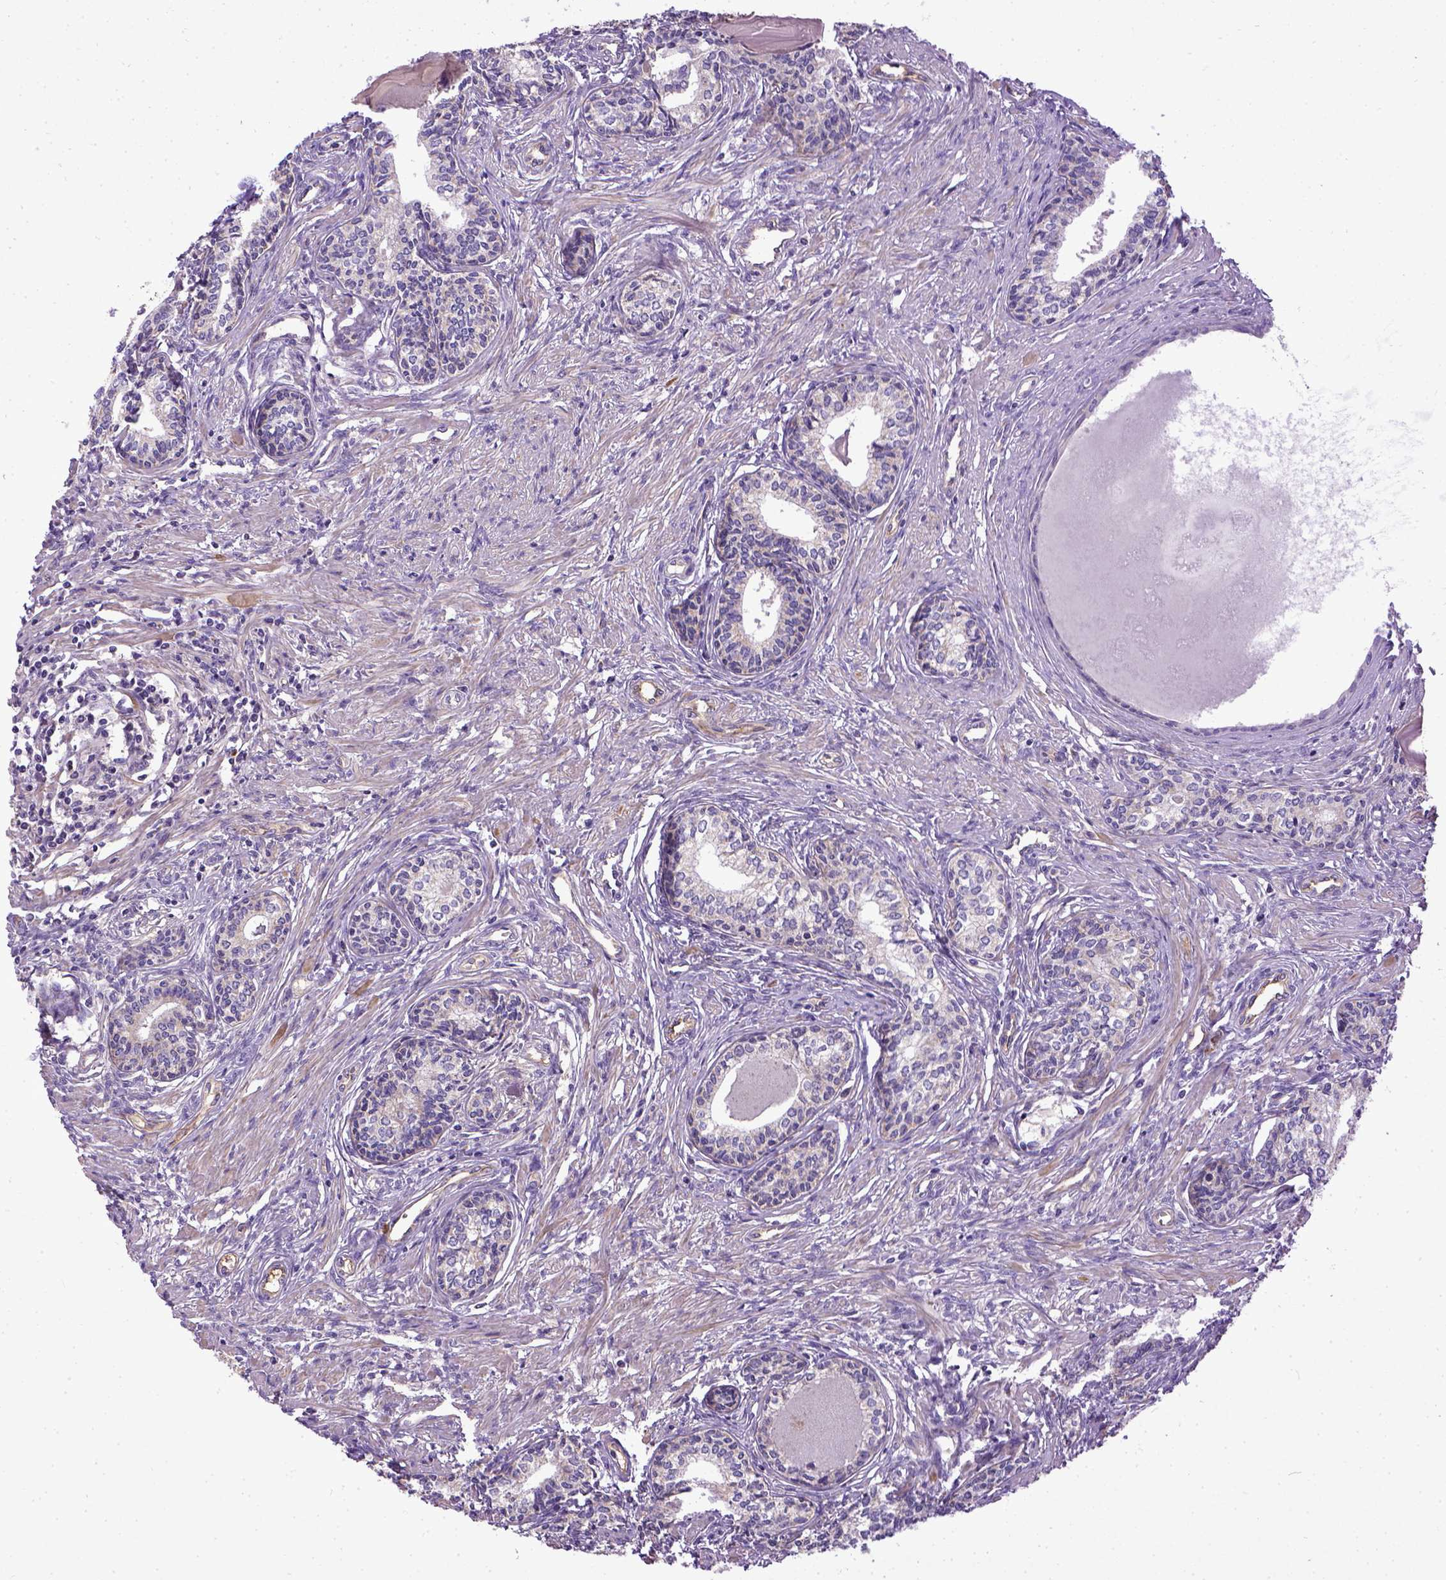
{"staining": {"intensity": "negative", "quantity": "none", "location": "none"}, "tissue": "prostate", "cell_type": "Glandular cells", "image_type": "normal", "snomed": [{"axis": "morphology", "description": "Normal tissue, NOS"}, {"axis": "topography", "description": "Prostate"}], "caption": "An image of prostate stained for a protein reveals no brown staining in glandular cells. (DAB immunohistochemistry (IHC) with hematoxylin counter stain).", "gene": "ENG", "patient": {"sex": "male", "age": 60}}